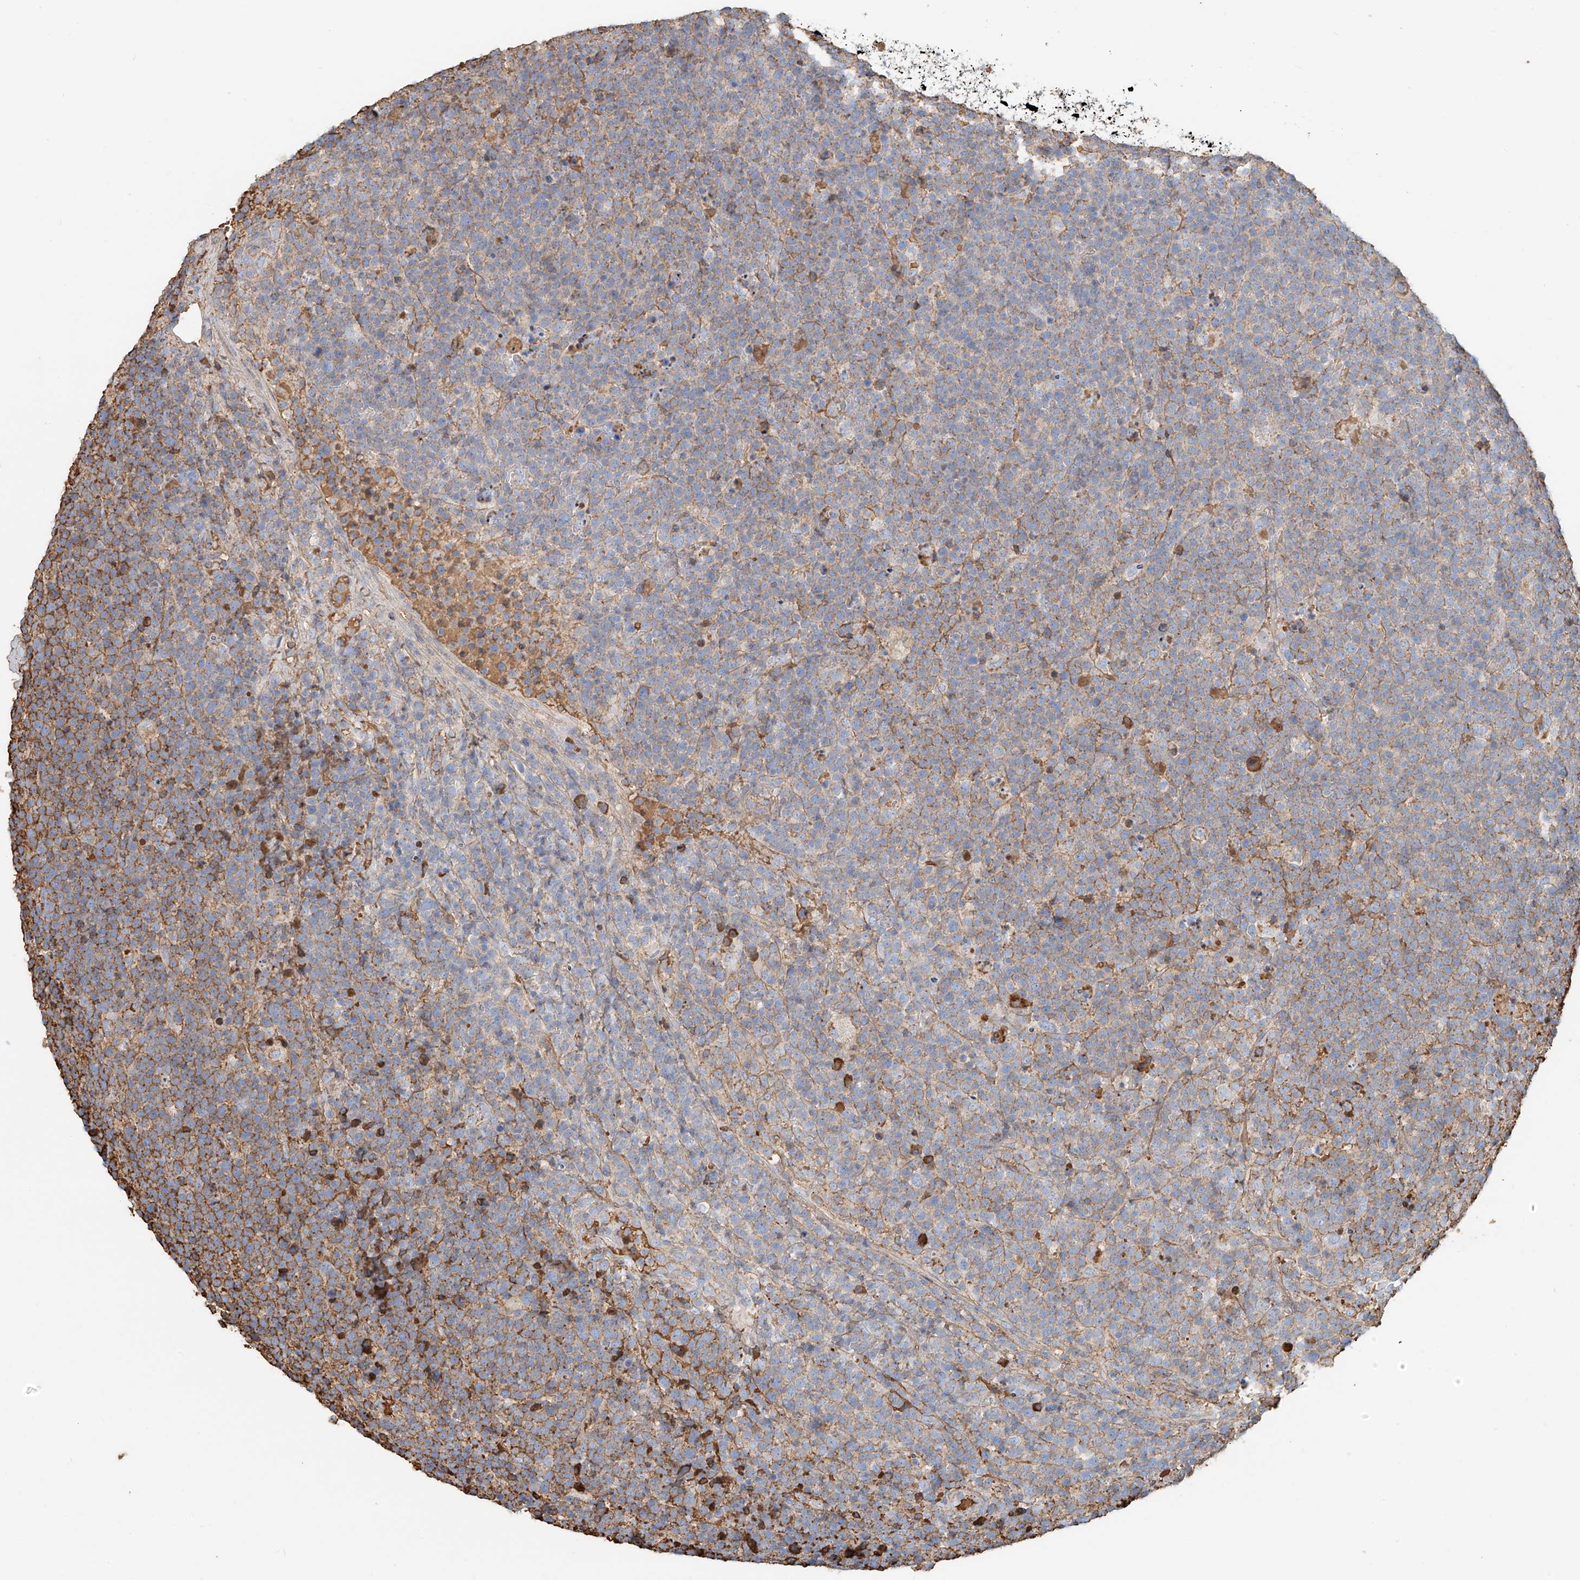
{"staining": {"intensity": "moderate", "quantity": "<25%", "location": "cytoplasmic/membranous"}, "tissue": "lymphoma", "cell_type": "Tumor cells", "image_type": "cancer", "snomed": [{"axis": "morphology", "description": "Malignant lymphoma, non-Hodgkin's type, High grade"}, {"axis": "topography", "description": "Lymph node"}], "caption": "High-magnification brightfield microscopy of lymphoma stained with DAB (brown) and counterstained with hematoxylin (blue). tumor cells exhibit moderate cytoplasmic/membranous staining is seen in about<25% of cells. (DAB IHC, brown staining for protein, blue staining for nuclei).", "gene": "ZFP30", "patient": {"sex": "male", "age": 61}}